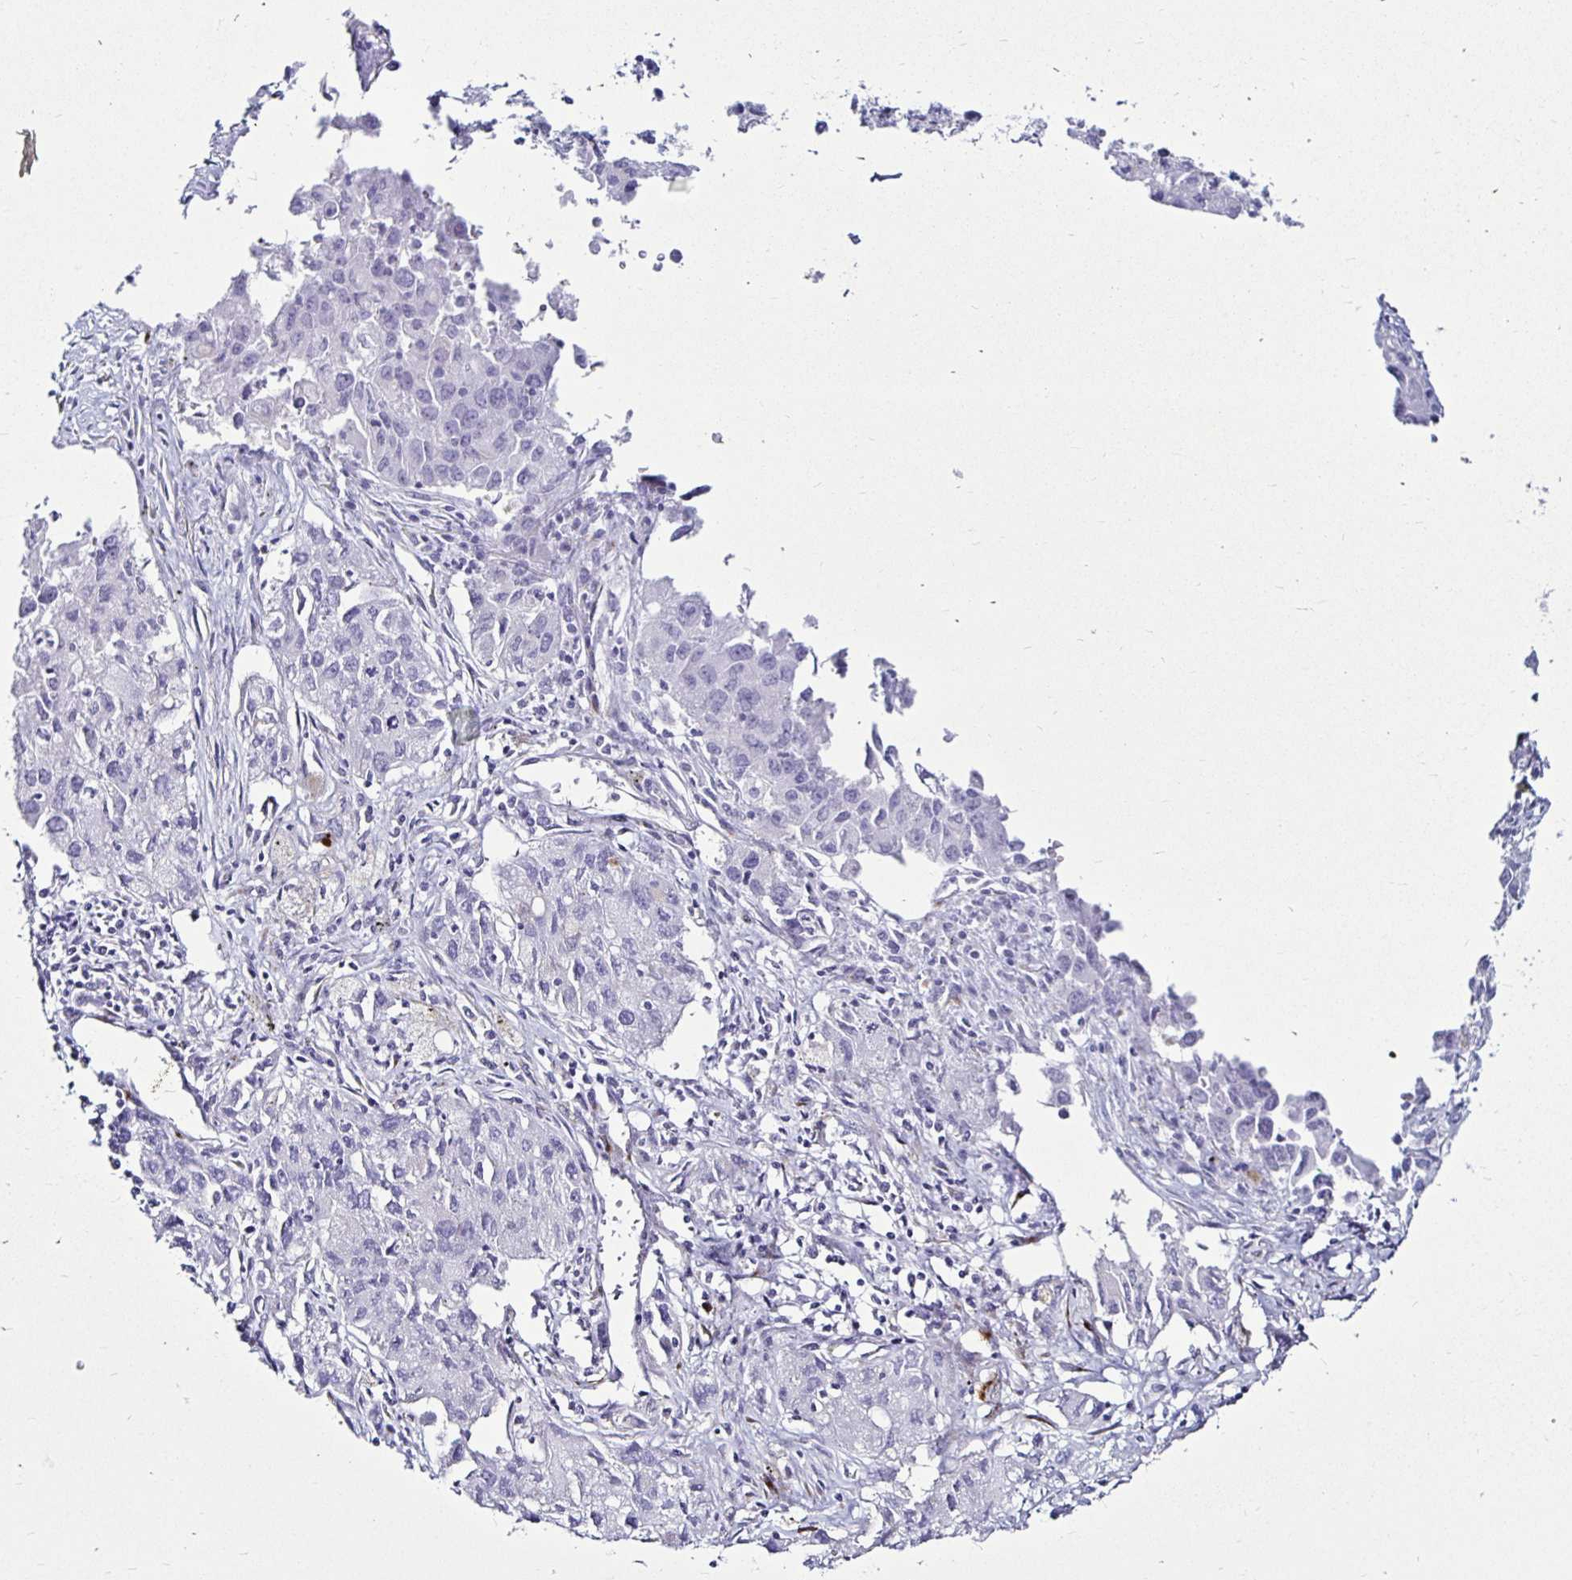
{"staining": {"intensity": "negative", "quantity": "none", "location": "none"}, "tissue": "lung cancer", "cell_type": "Tumor cells", "image_type": "cancer", "snomed": [{"axis": "morphology", "description": "Adenocarcinoma, NOS"}, {"axis": "morphology", "description": "Adenocarcinoma, metastatic, NOS"}, {"axis": "topography", "description": "Lymph node"}, {"axis": "topography", "description": "Lung"}], "caption": "IHC of human metastatic adenocarcinoma (lung) shows no staining in tumor cells. (DAB (3,3'-diaminobenzidine) IHC, high magnification).", "gene": "TIMP1", "patient": {"sex": "female", "age": 42}}